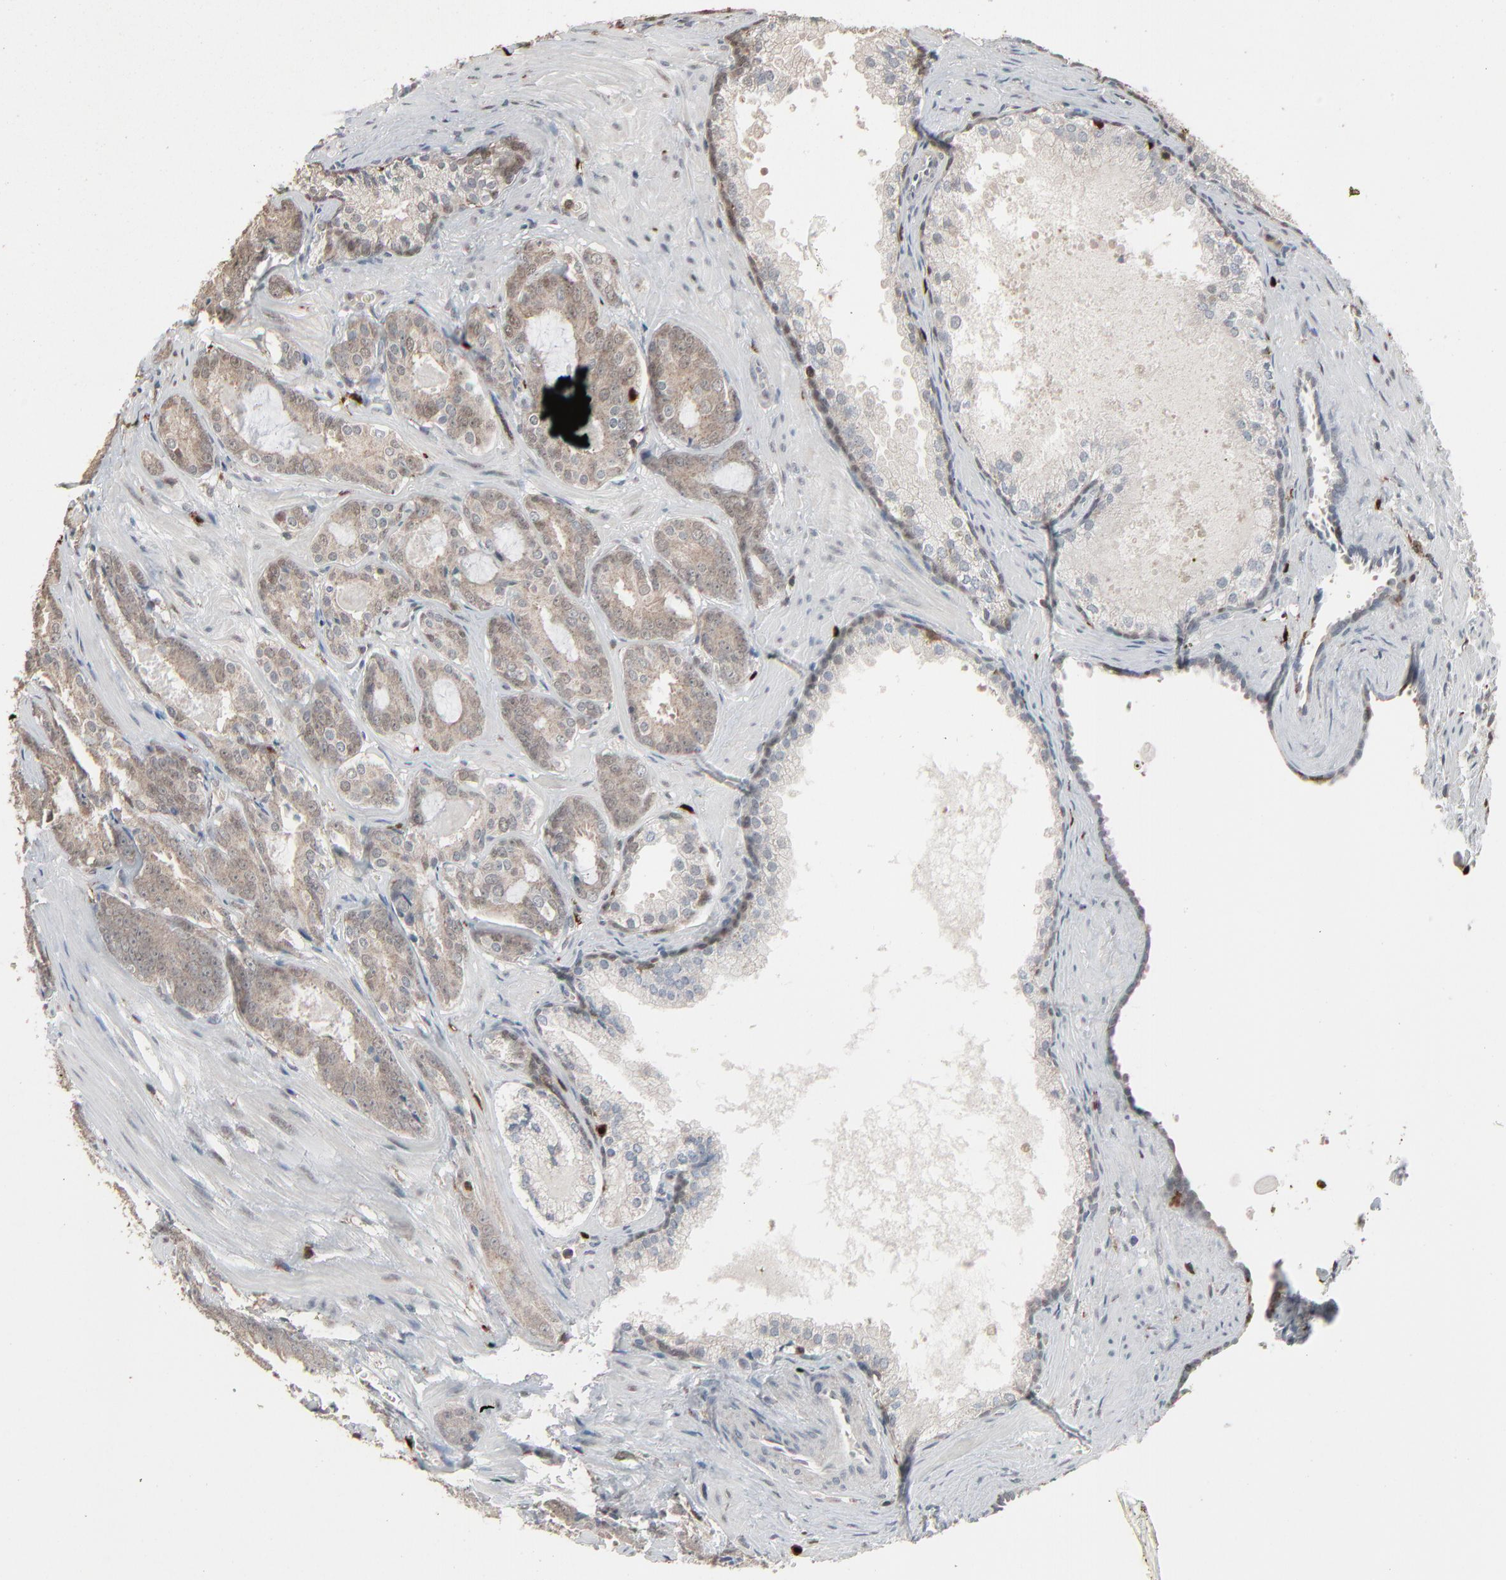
{"staining": {"intensity": "weak", "quantity": ">75%", "location": "cytoplasmic/membranous"}, "tissue": "prostate cancer", "cell_type": "Tumor cells", "image_type": "cancer", "snomed": [{"axis": "morphology", "description": "Adenocarcinoma, Medium grade"}, {"axis": "topography", "description": "Prostate"}], "caption": "Immunohistochemical staining of human prostate cancer (adenocarcinoma (medium-grade)) reveals low levels of weak cytoplasmic/membranous expression in approximately >75% of tumor cells.", "gene": "DOCK8", "patient": {"sex": "male", "age": 64}}